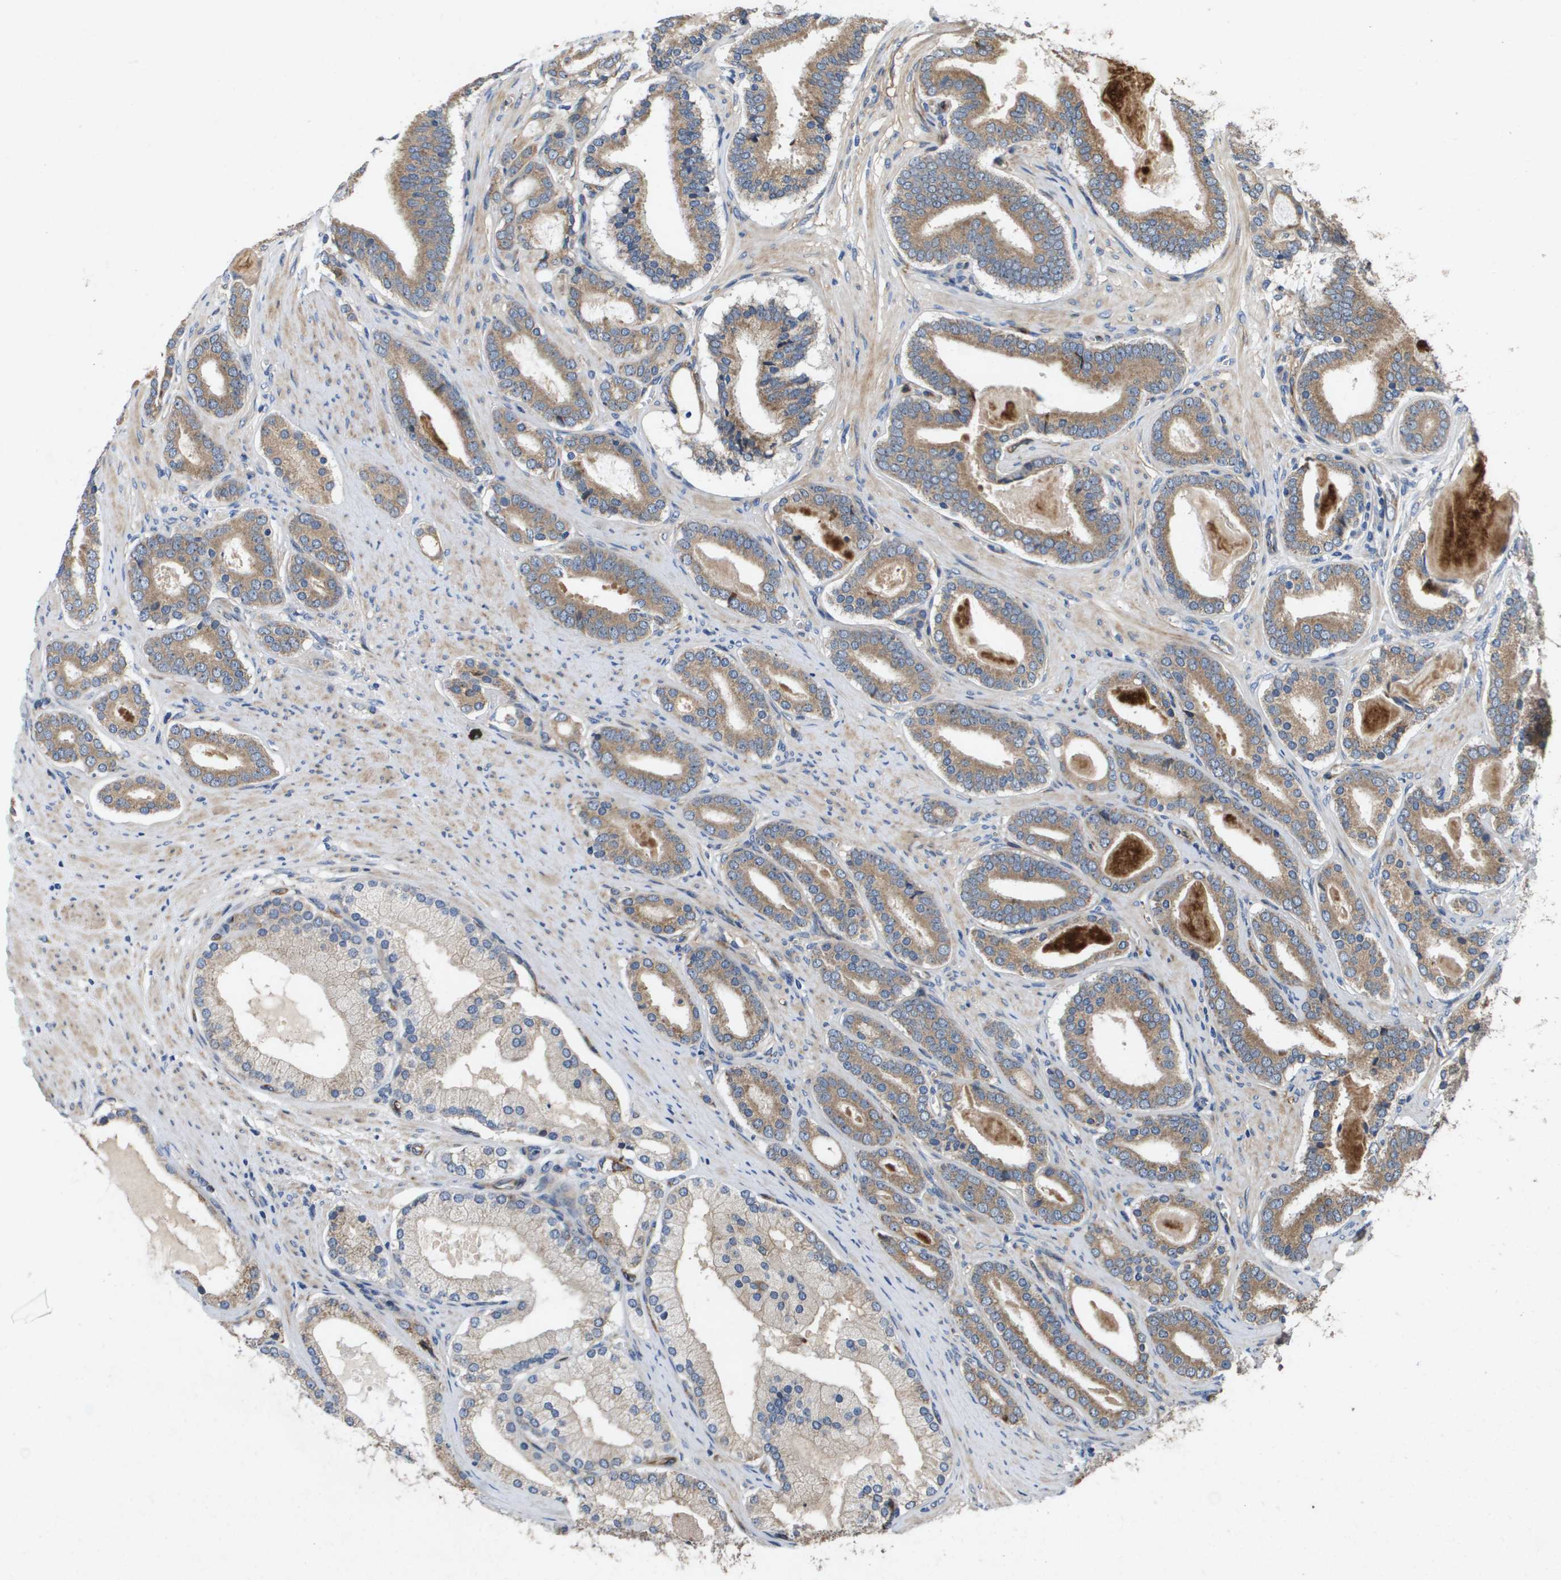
{"staining": {"intensity": "moderate", "quantity": ">75%", "location": "cytoplasmic/membranous"}, "tissue": "prostate cancer", "cell_type": "Tumor cells", "image_type": "cancer", "snomed": [{"axis": "morphology", "description": "Adenocarcinoma, High grade"}, {"axis": "topography", "description": "Prostate"}], "caption": "IHC of prostate cancer reveals medium levels of moderate cytoplasmic/membranous expression in about >75% of tumor cells.", "gene": "ENTPD2", "patient": {"sex": "male", "age": 60}}